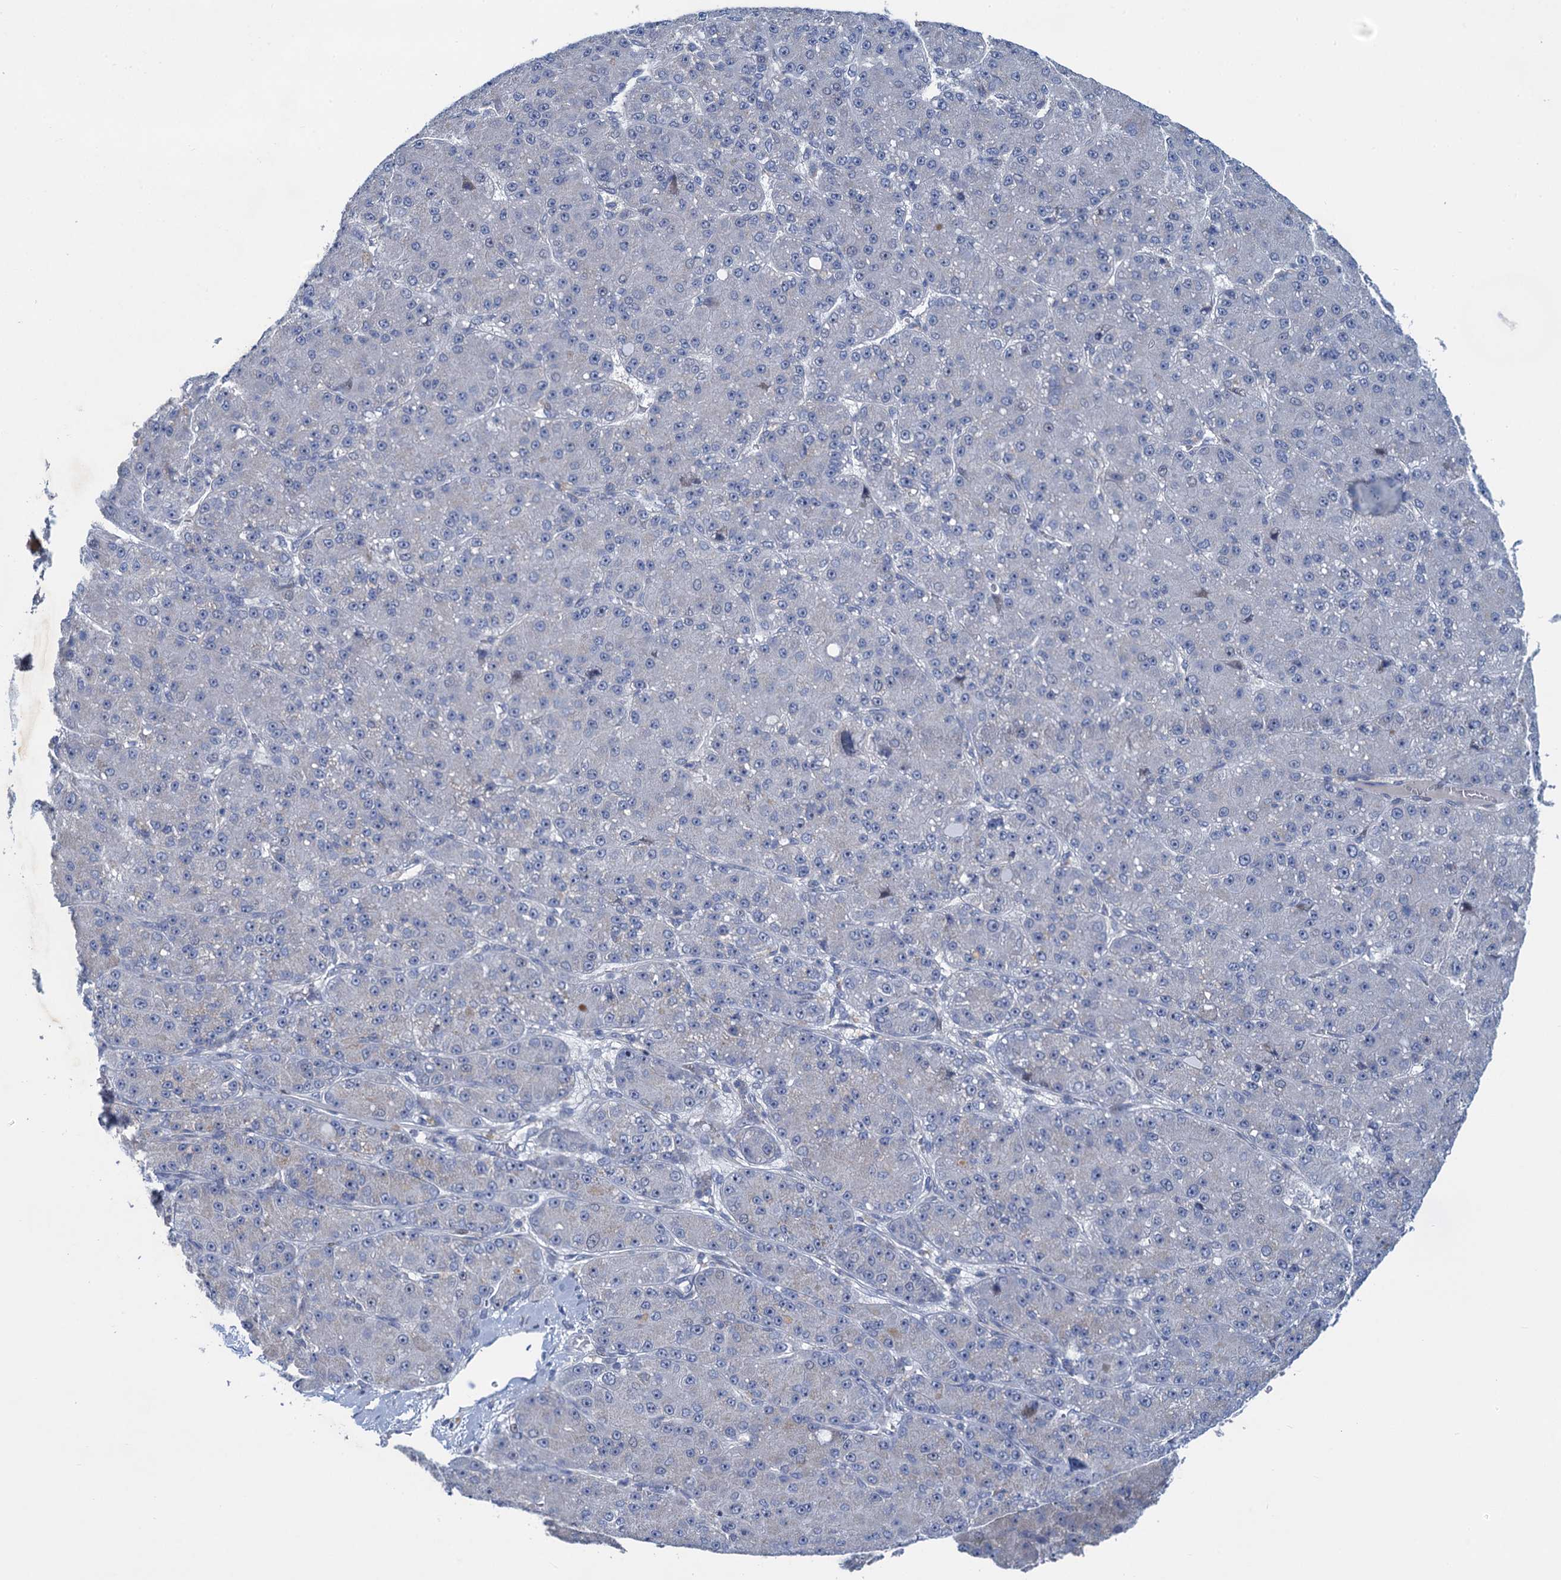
{"staining": {"intensity": "negative", "quantity": "none", "location": "none"}, "tissue": "liver cancer", "cell_type": "Tumor cells", "image_type": "cancer", "snomed": [{"axis": "morphology", "description": "Carcinoma, Hepatocellular, NOS"}, {"axis": "topography", "description": "Liver"}], "caption": "Human hepatocellular carcinoma (liver) stained for a protein using immunohistochemistry demonstrates no staining in tumor cells.", "gene": "ESYT3", "patient": {"sex": "male", "age": 67}}